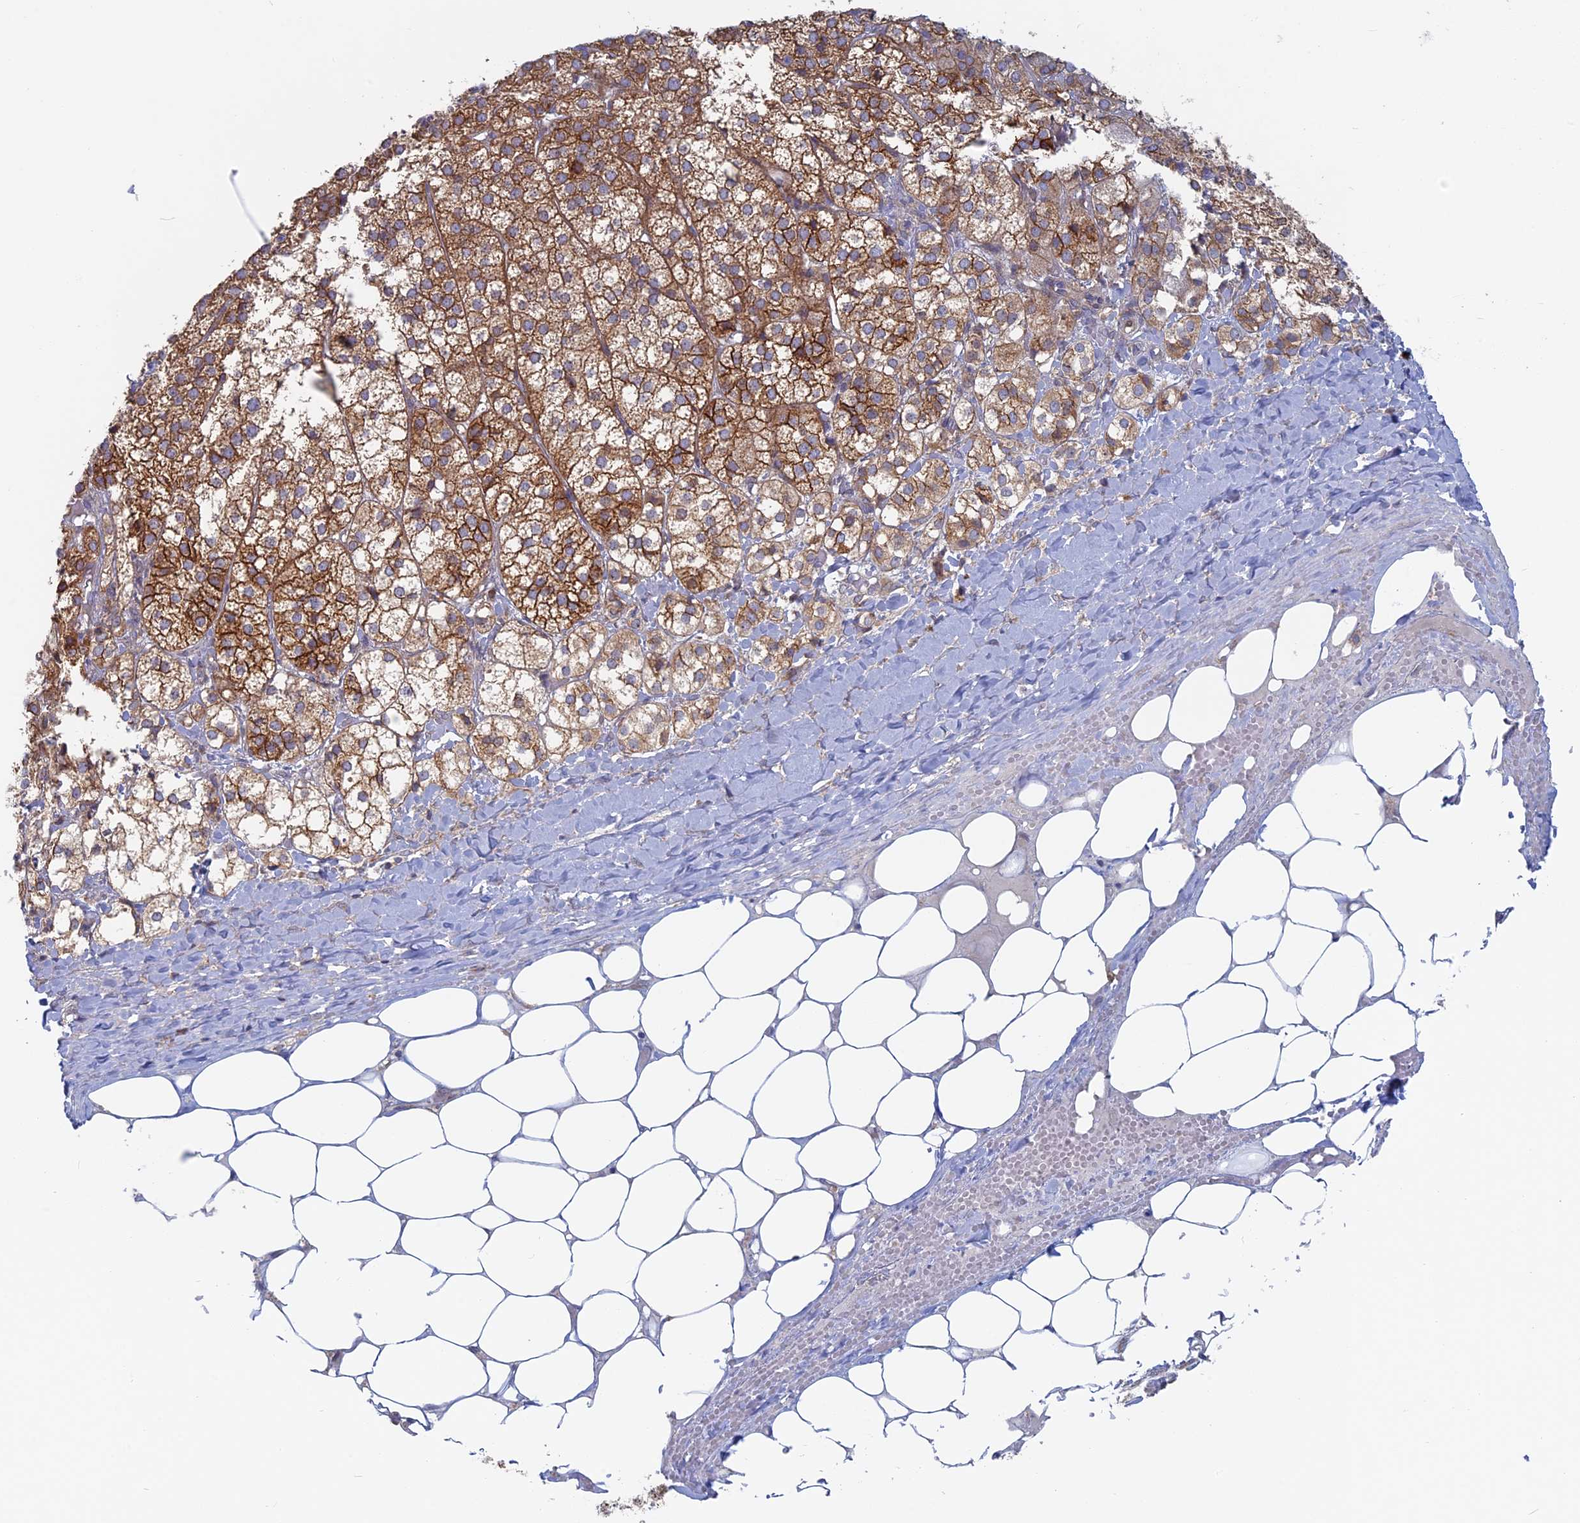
{"staining": {"intensity": "strong", "quantity": "25%-75%", "location": "cytoplasmic/membranous"}, "tissue": "adrenal gland", "cell_type": "Glandular cells", "image_type": "normal", "snomed": [{"axis": "morphology", "description": "Normal tissue, NOS"}, {"axis": "topography", "description": "Adrenal gland"}], "caption": "Immunohistochemical staining of benign adrenal gland displays strong cytoplasmic/membranous protein staining in approximately 25%-75% of glandular cells.", "gene": "TBC1D30", "patient": {"sex": "female", "age": 61}}